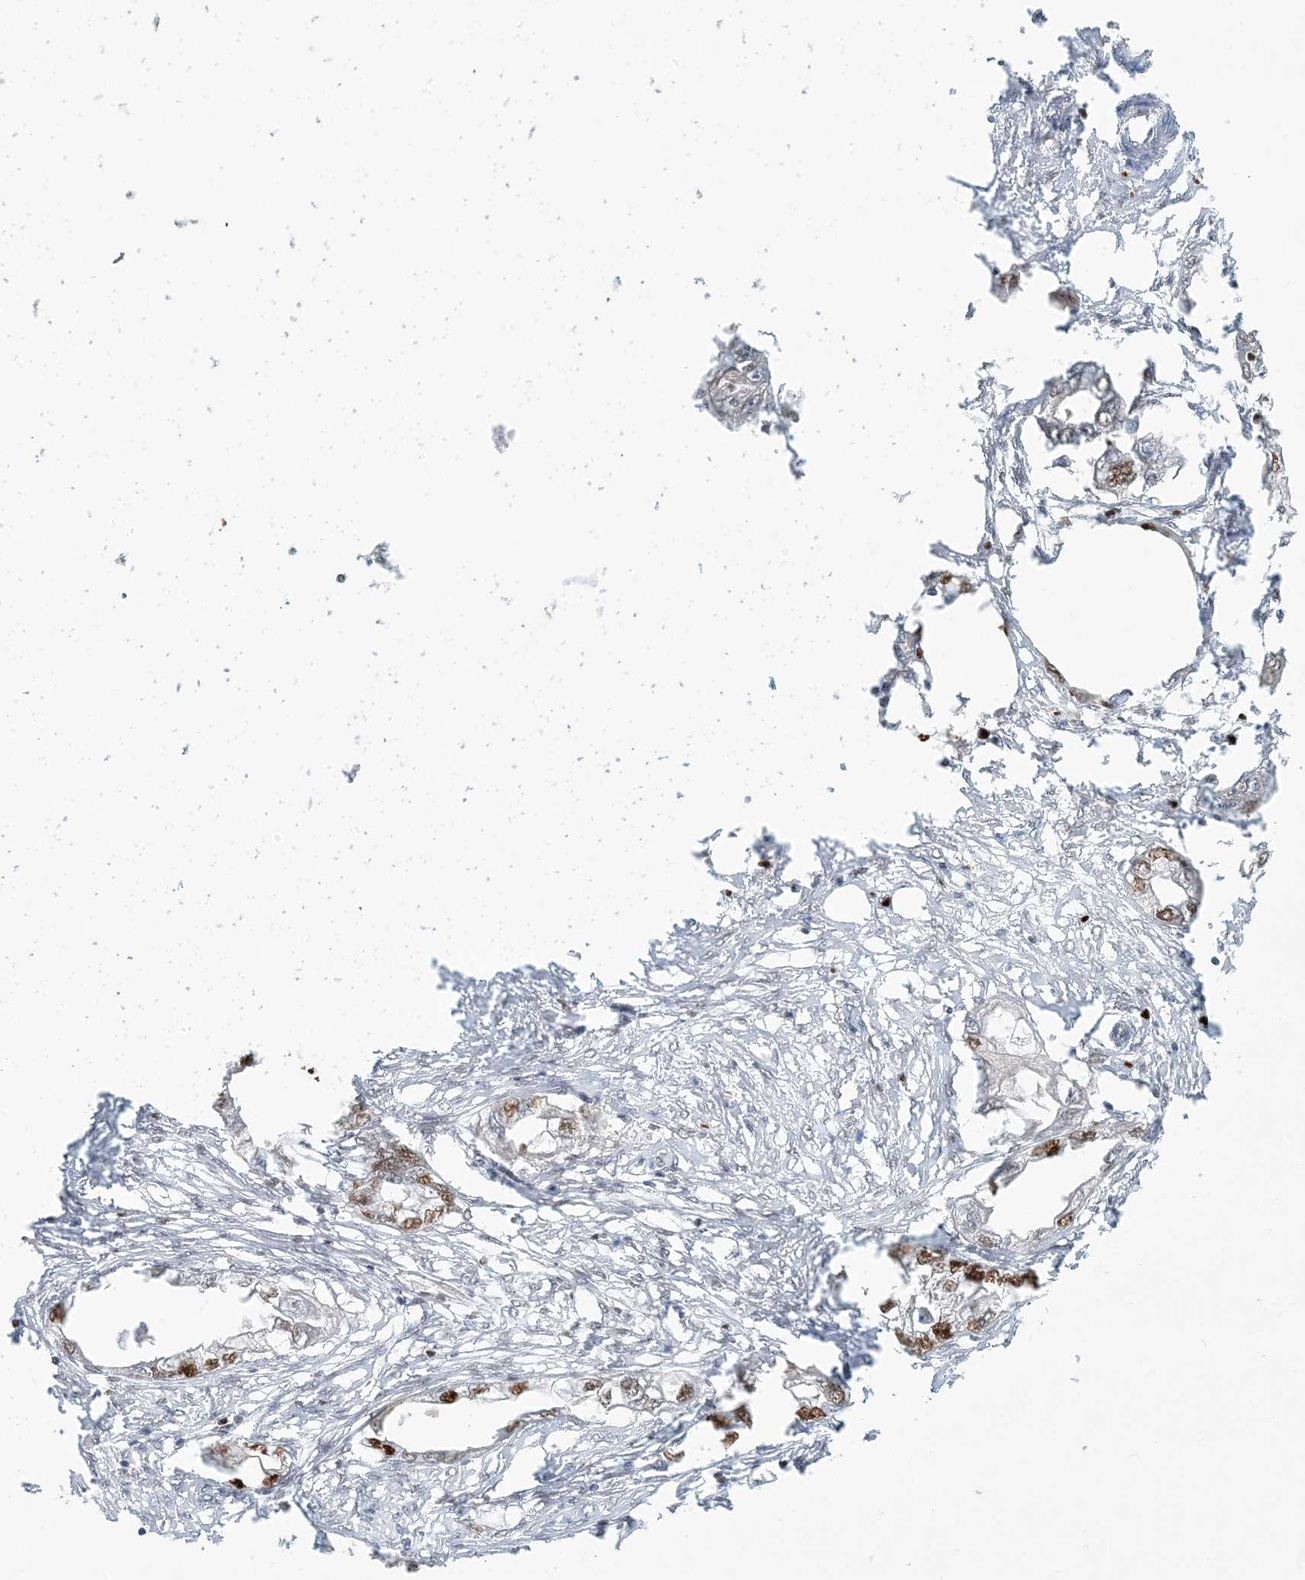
{"staining": {"intensity": "moderate", "quantity": "<25%", "location": "nuclear"}, "tissue": "endometrial cancer", "cell_type": "Tumor cells", "image_type": "cancer", "snomed": [{"axis": "morphology", "description": "Adenocarcinoma, NOS"}, {"axis": "morphology", "description": "Adenocarcinoma, metastatic, NOS"}, {"axis": "topography", "description": "Adipose tissue"}, {"axis": "topography", "description": "Endometrium"}], "caption": "Endometrial cancer tissue displays moderate nuclear staining in approximately <25% of tumor cells, visualized by immunohistochemistry. (DAB (3,3'-diaminobenzidine) = brown stain, brightfield microscopy at high magnification).", "gene": "AK9", "patient": {"sex": "female", "age": 67}}